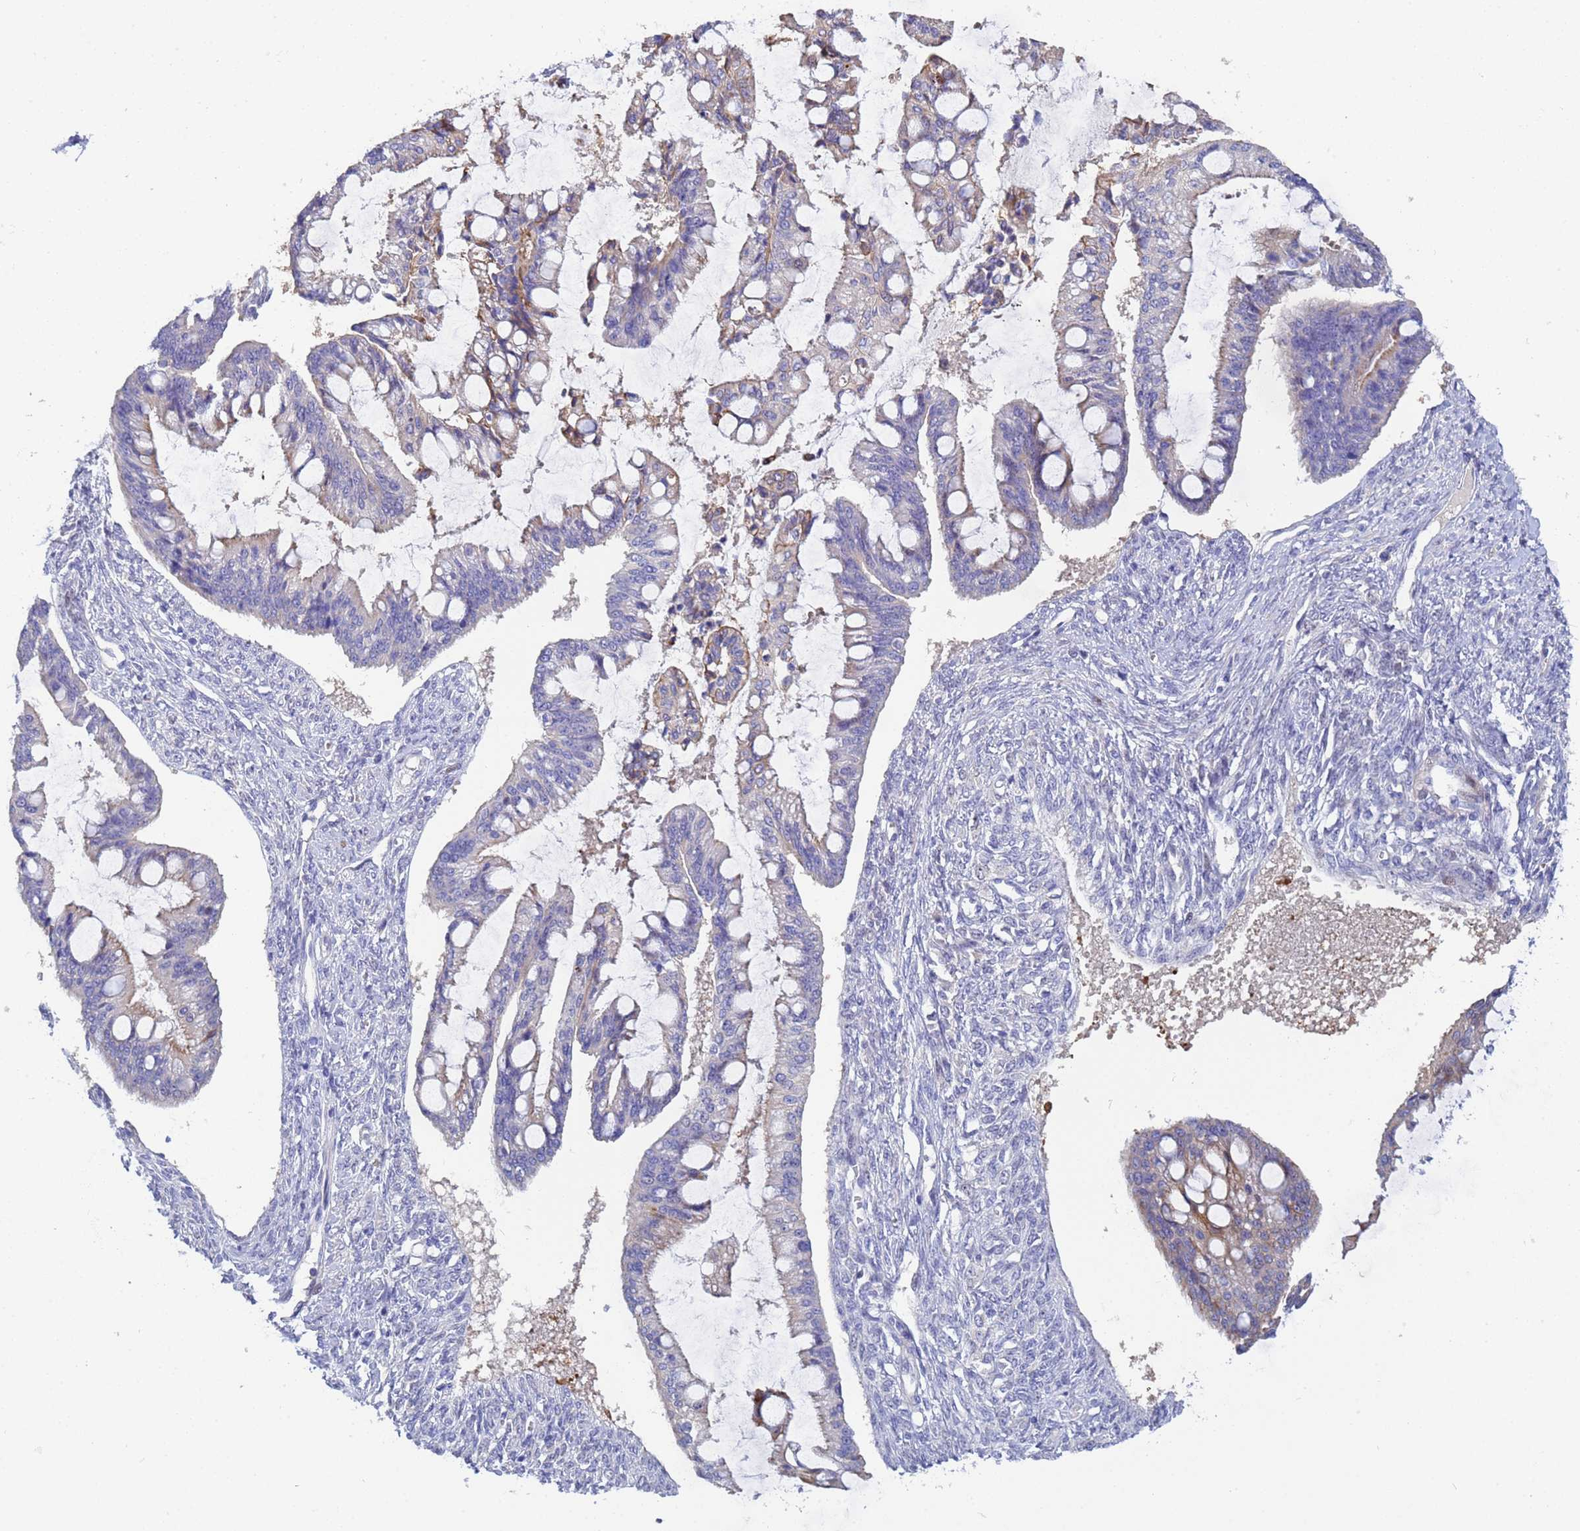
{"staining": {"intensity": "negative", "quantity": "none", "location": "none"}, "tissue": "ovarian cancer", "cell_type": "Tumor cells", "image_type": "cancer", "snomed": [{"axis": "morphology", "description": "Cystadenocarcinoma, mucinous, NOS"}, {"axis": "topography", "description": "Ovary"}], "caption": "Immunohistochemistry histopathology image of ovarian mucinous cystadenocarcinoma stained for a protein (brown), which demonstrates no staining in tumor cells. (DAB (3,3'-diaminobenzidine) immunohistochemistry with hematoxylin counter stain).", "gene": "PPP6R1", "patient": {"sex": "female", "age": 73}}